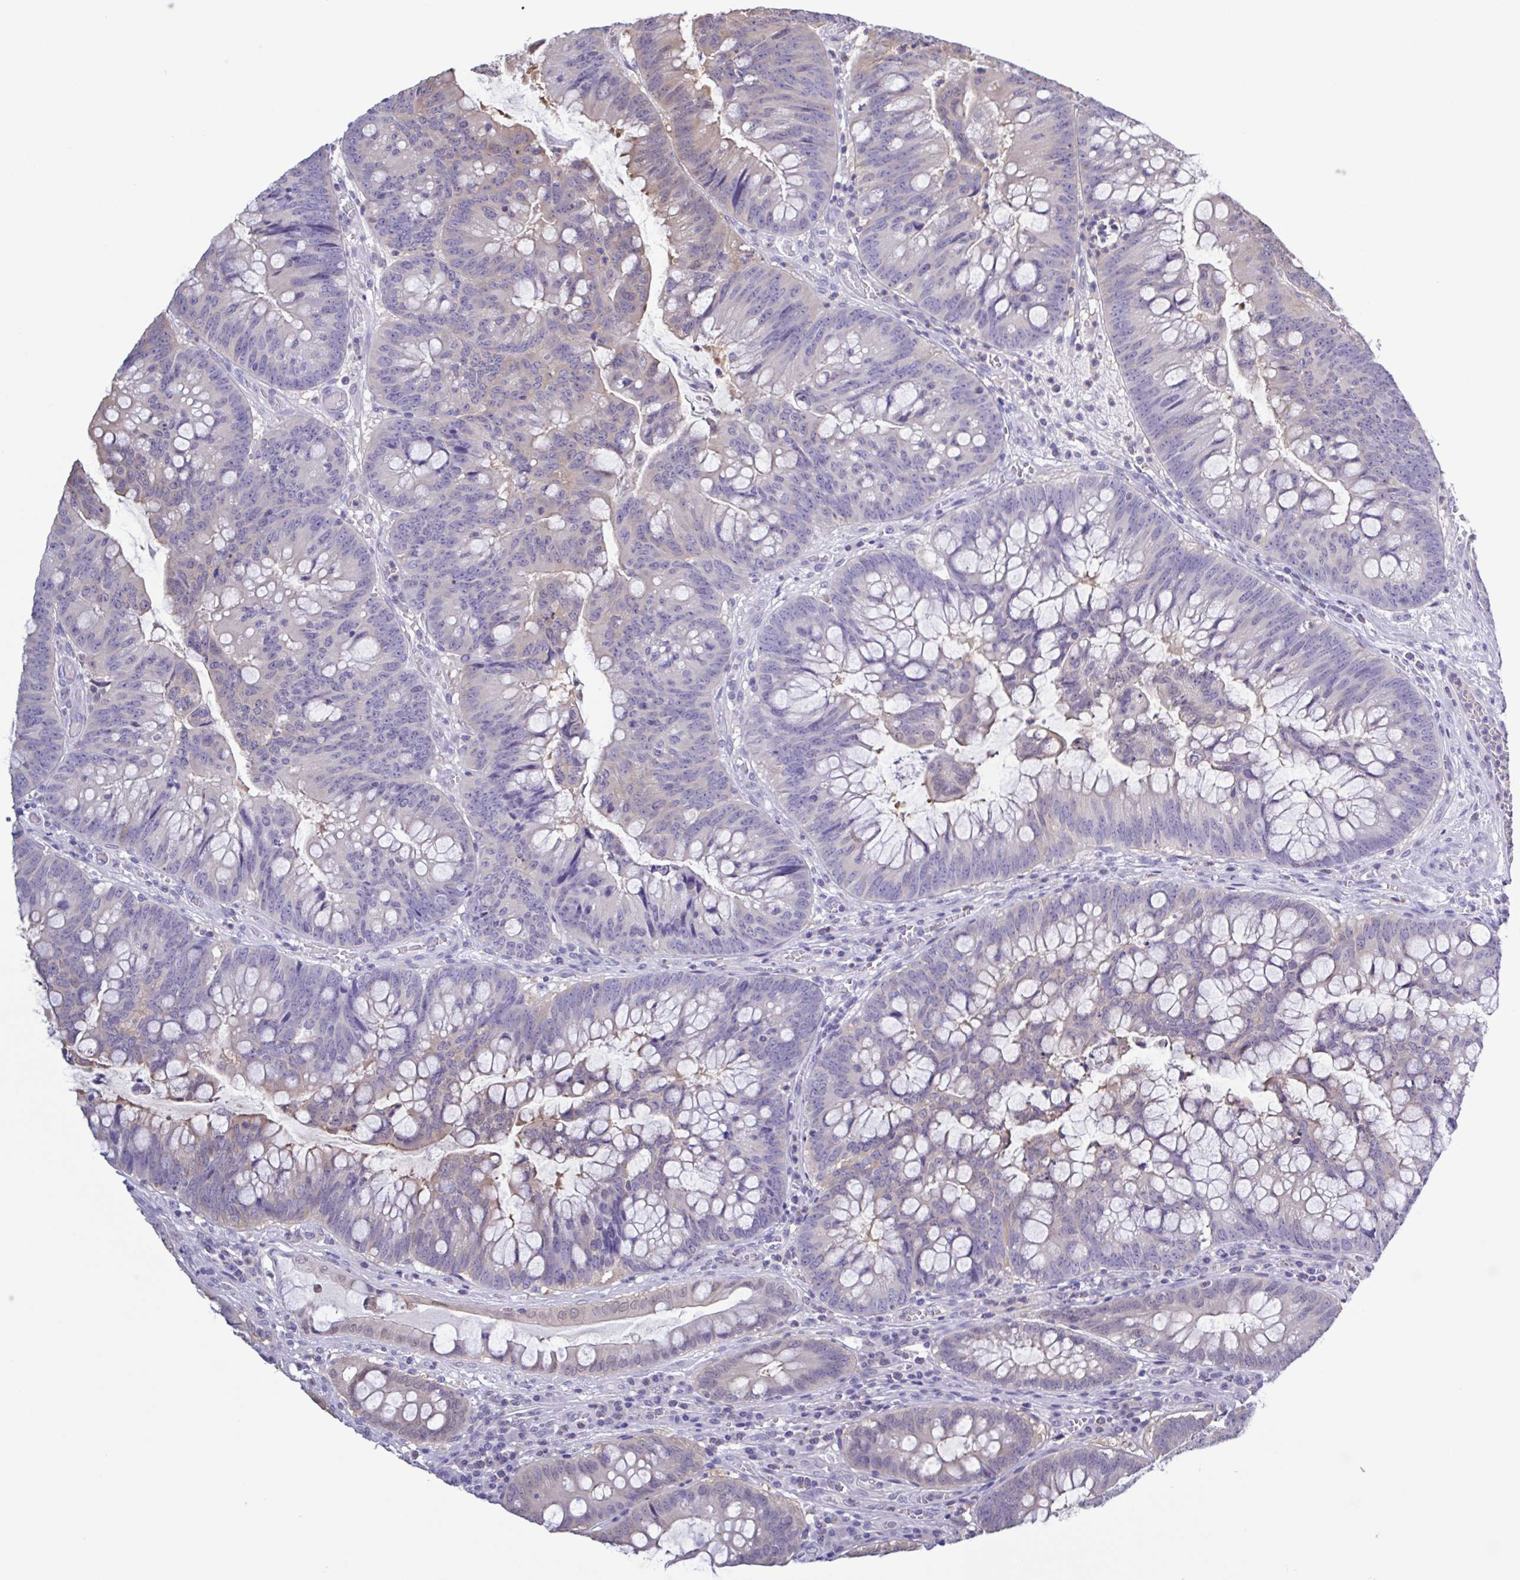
{"staining": {"intensity": "weak", "quantity": "<25%", "location": "cytoplasmic/membranous"}, "tissue": "colorectal cancer", "cell_type": "Tumor cells", "image_type": "cancer", "snomed": [{"axis": "morphology", "description": "Adenocarcinoma, NOS"}, {"axis": "topography", "description": "Colon"}], "caption": "Immunohistochemistry of adenocarcinoma (colorectal) reveals no expression in tumor cells.", "gene": "LDHC", "patient": {"sex": "male", "age": 62}}